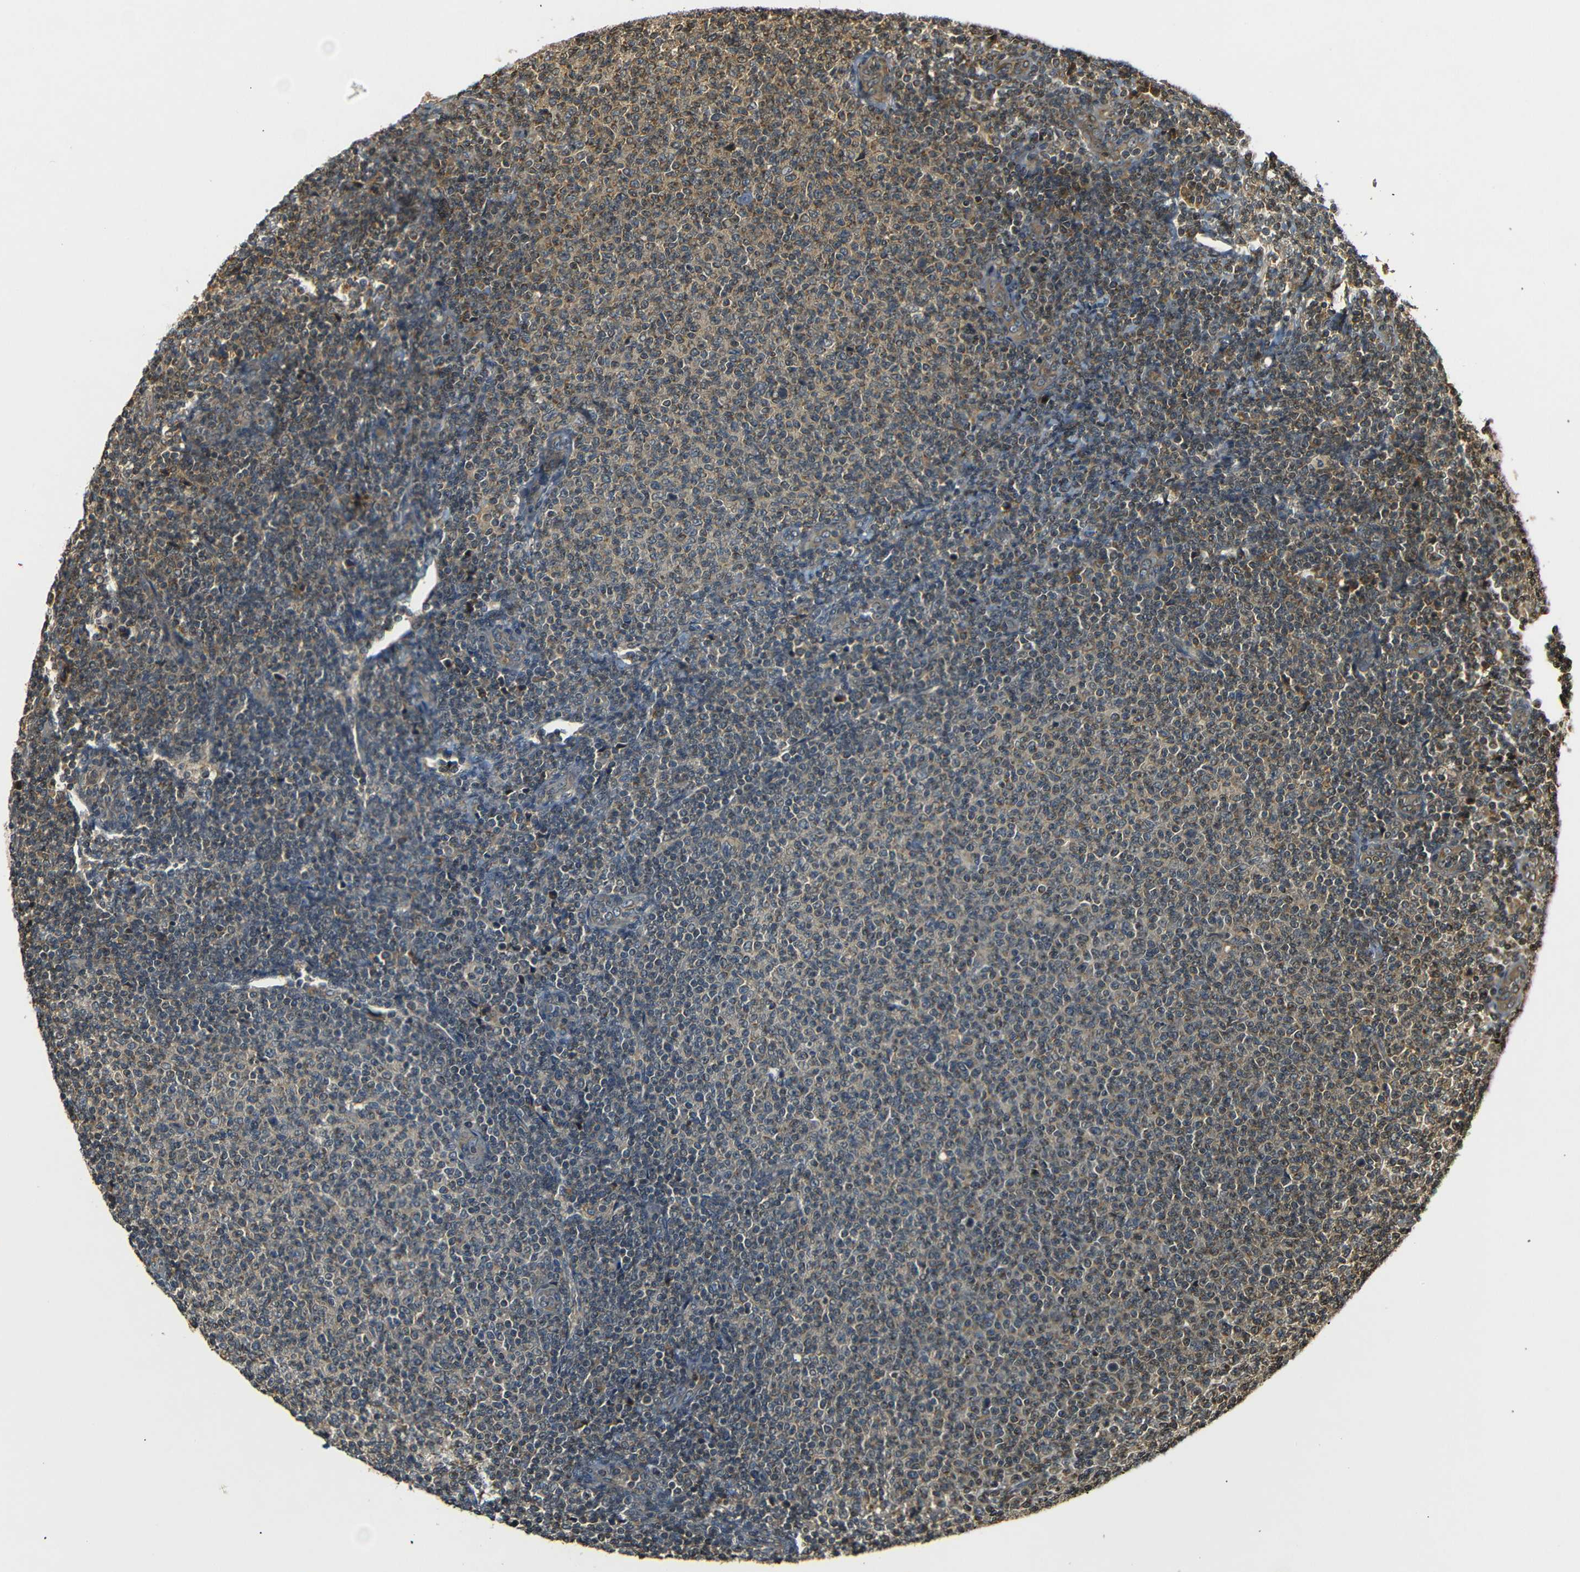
{"staining": {"intensity": "weak", "quantity": "25%-75%", "location": "cytoplasmic/membranous"}, "tissue": "lymphoma", "cell_type": "Tumor cells", "image_type": "cancer", "snomed": [{"axis": "morphology", "description": "Malignant lymphoma, non-Hodgkin's type, Low grade"}, {"axis": "topography", "description": "Lymph node"}], "caption": "Tumor cells reveal low levels of weak cytoplasmic/membranous positivity in about 25%-75% of cells in human lymphoma.", "gene": "TANK", "patient": {"sex": "male", "age": 66}}